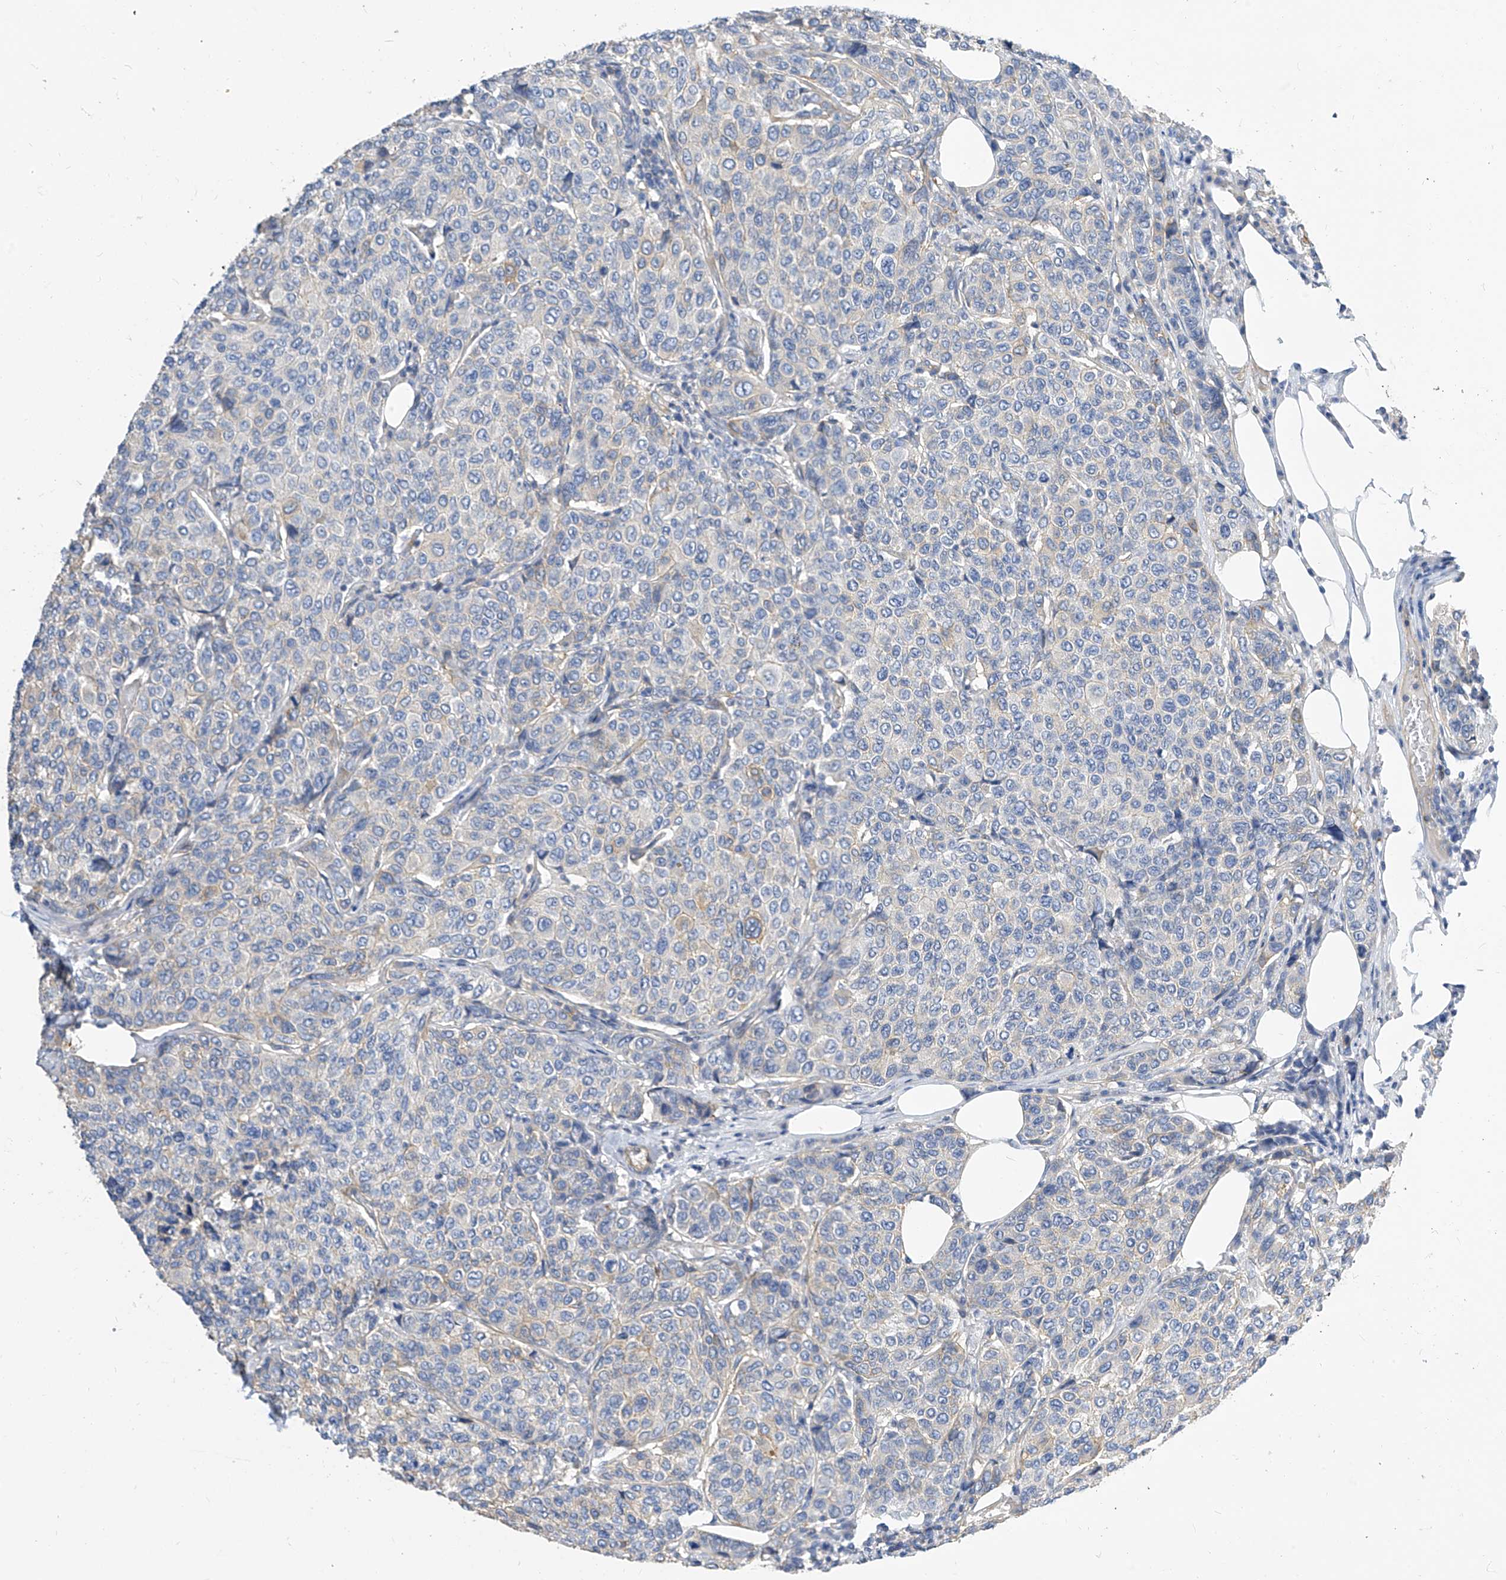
{"staining": {"intensity": "negative", "quantity": "none", "location": "none"}, "tissue": "breast cancer", "cell_type": "Tumor cells", "image_type": "cancer", "snomed": [{"axis": "morphology", "description": "Duct carcinoma"}, {"axis": "topography", "description": "Breast"}], "caption": "Micrograph shows no significant protein expression in tumor cells of breast cancer (intraductal carcinoma).", "gene": "SCGB2A1", "patient": {"sex": "female", "age": 55}}